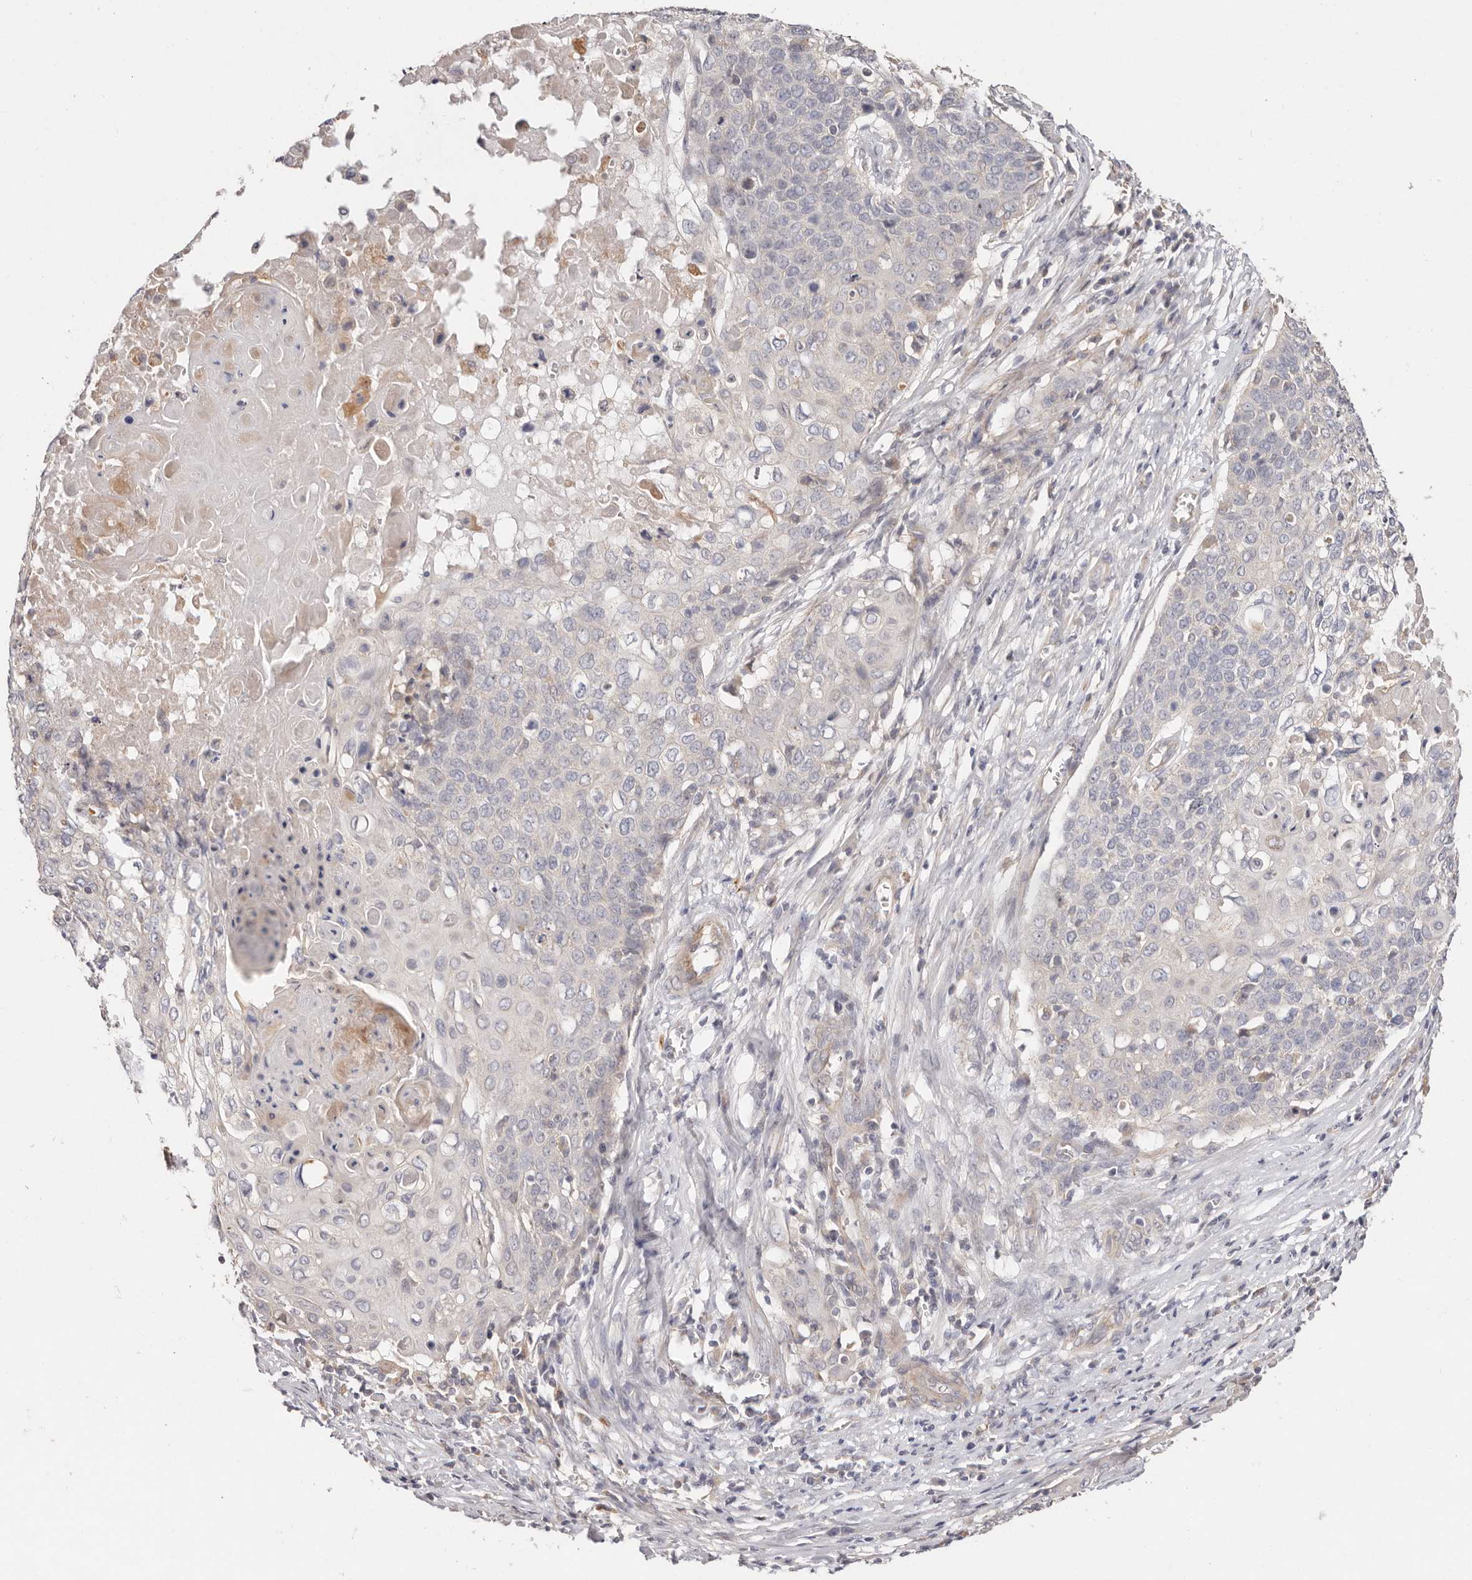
{"staining": {"intensity": "negative", "quantity": "none", "location": "none"}, "tissue": "cervical cancer", "cell_type": "Tumor cells", "image_type": "cancer", "snomed": [{"axis": "morphology", "description": "Squamous cell carcinoma, NOS"}, {"axis": "topography", "description": "Cervix"}], "caption": "Histopathology image shows no protein expression in tumor cells of cervical squamous cell carcinoma tissue.", "gene": "THBS3", "patient": {"sex": "female", "age": 39}}